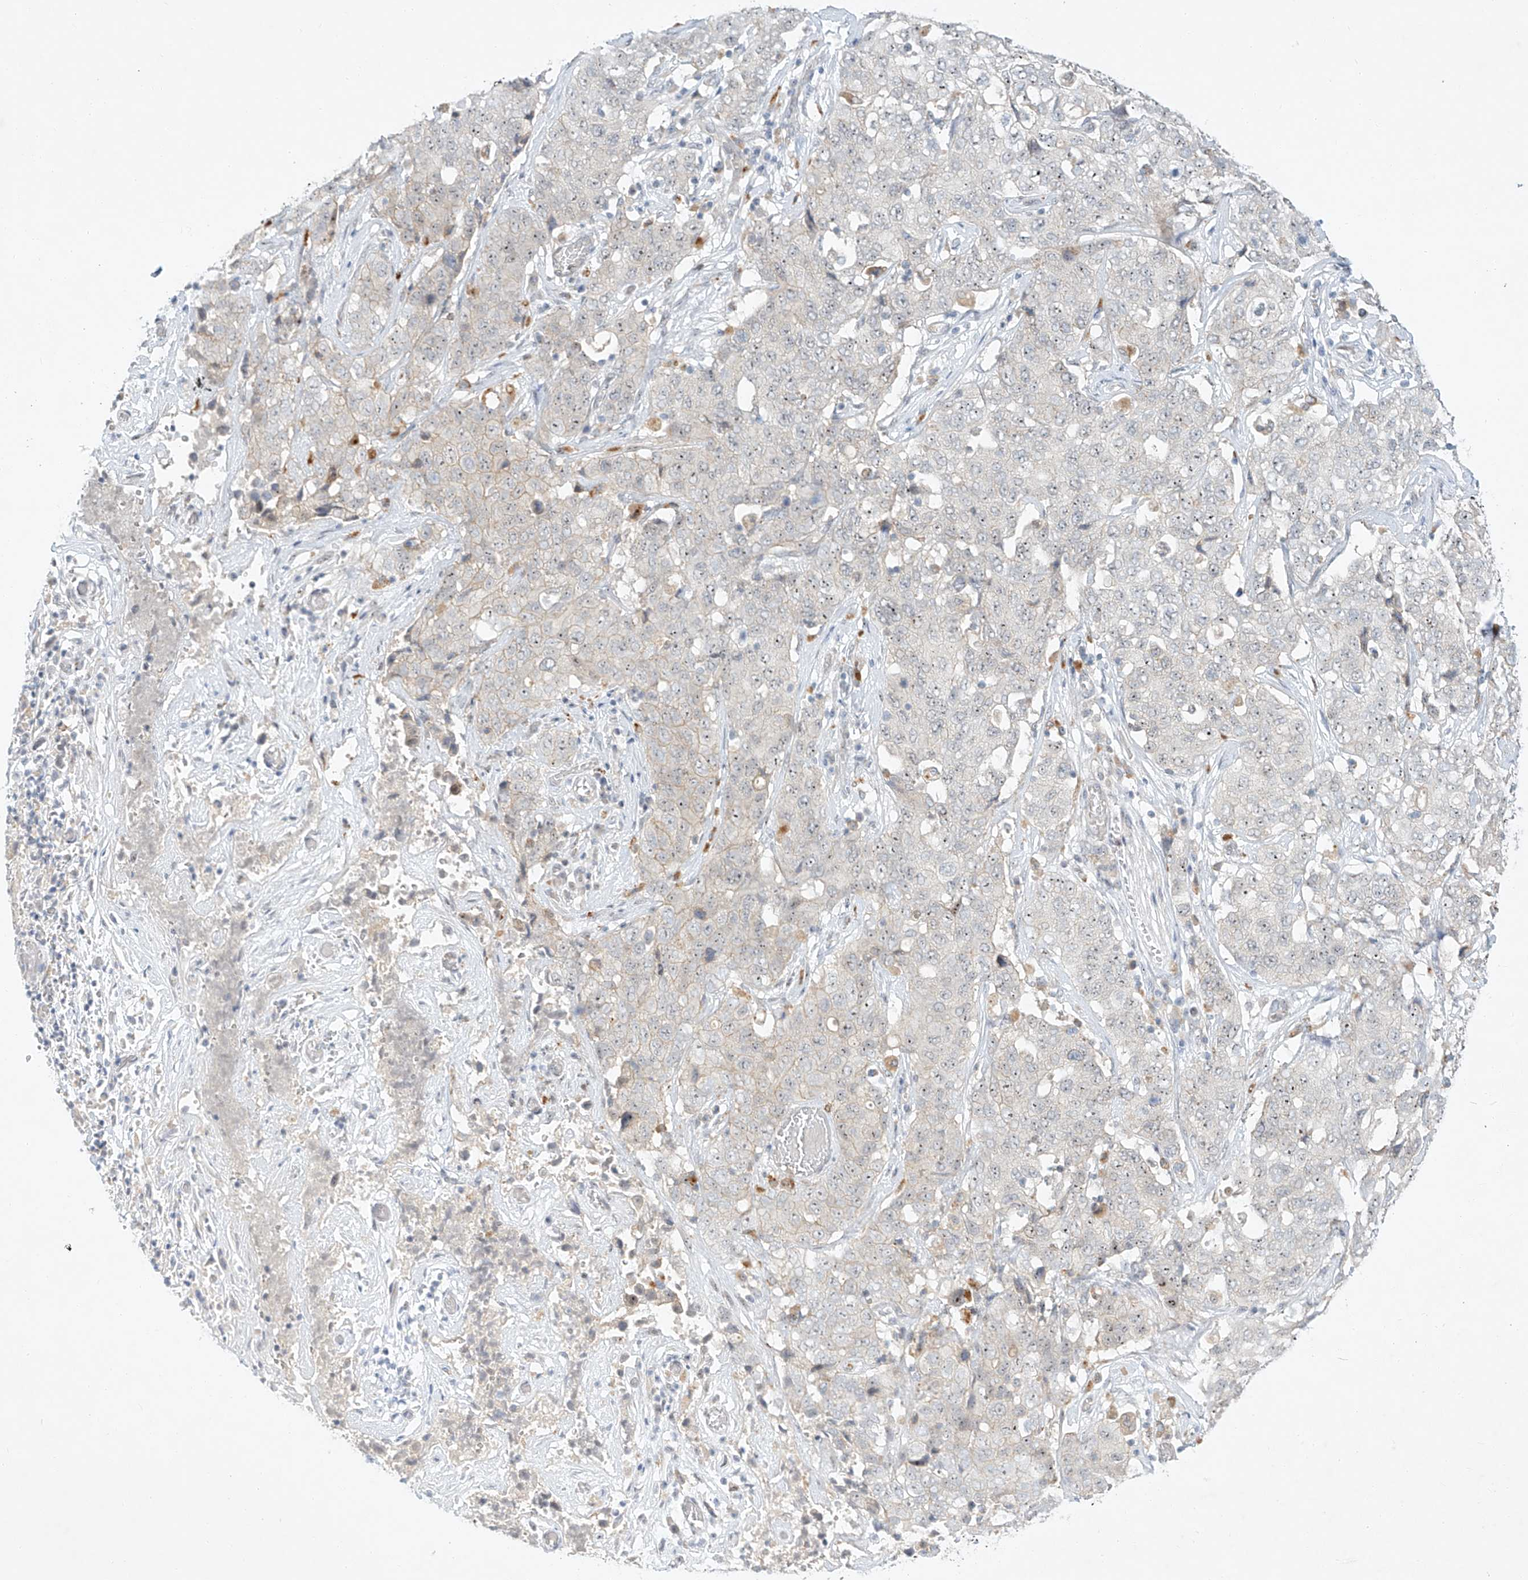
{"staining": {"intensity": "moderate", "quantity": "<25%", "location": "cytoplasmic/membranous,nuclear"}, "tissue": "stomach cancer", "cell_type": "Tumor cells", "image_type": "cancer", "snomed": [{"axis": "morphology", "description": "Normal tissue, NOS"}, {"axis": "morphology", "description": "Adenocarcinoma, NOS"}, {"axis": "topography", "description": "Lymph node"}, {"axis": "topography", "description": "Stomach"}], "caption": "An immunohistochemistry (IHC) micrograph of neoplastic tissue is shown. Protein staining in brown highlights moderate cytoplasmic/membranous and nuclear positivity in stomach adenocarcinoma within tumor cells.", "gene": "PAK6", "patient": {"sex": "male", "age": 48}}